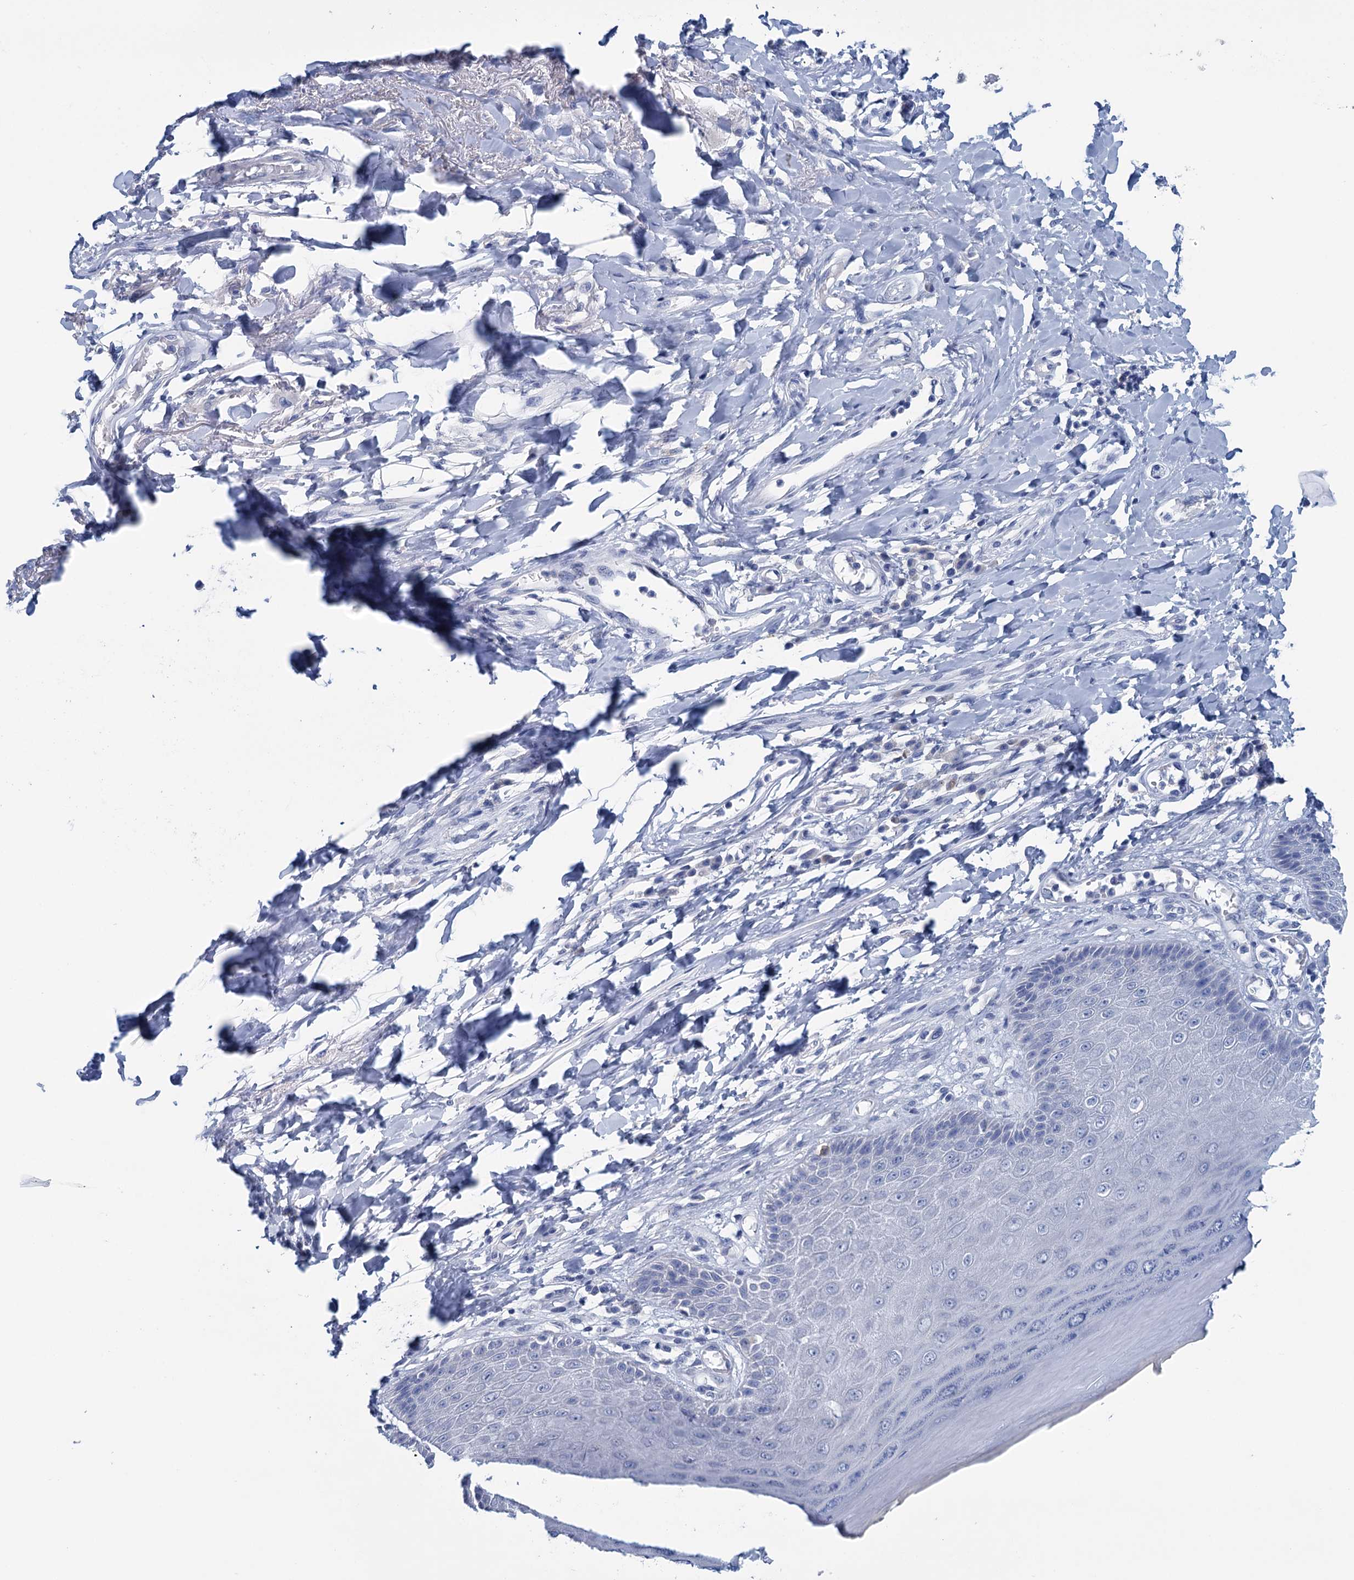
{"staining": {"intensity": "moderate", "quantity": "<25%", "location": "cytoplasmic/membranous"}, "tissue": "skin", "cell_type": "Epidermal cells", "image_type": "normal", "snomed": [{"axis": "morphology", "description": "Normal tissue, NOS"}, {"axis": "topography", "description": "Anal"}], "caption": "Approximately <25% of epidermal cells in benign human skin display moderate cytoplasmic/membranous protein expression as visualized by brown immunohistochemical staining.", "gene": "MYOZ3", "patient": {"sex": "male", "age": 78}}